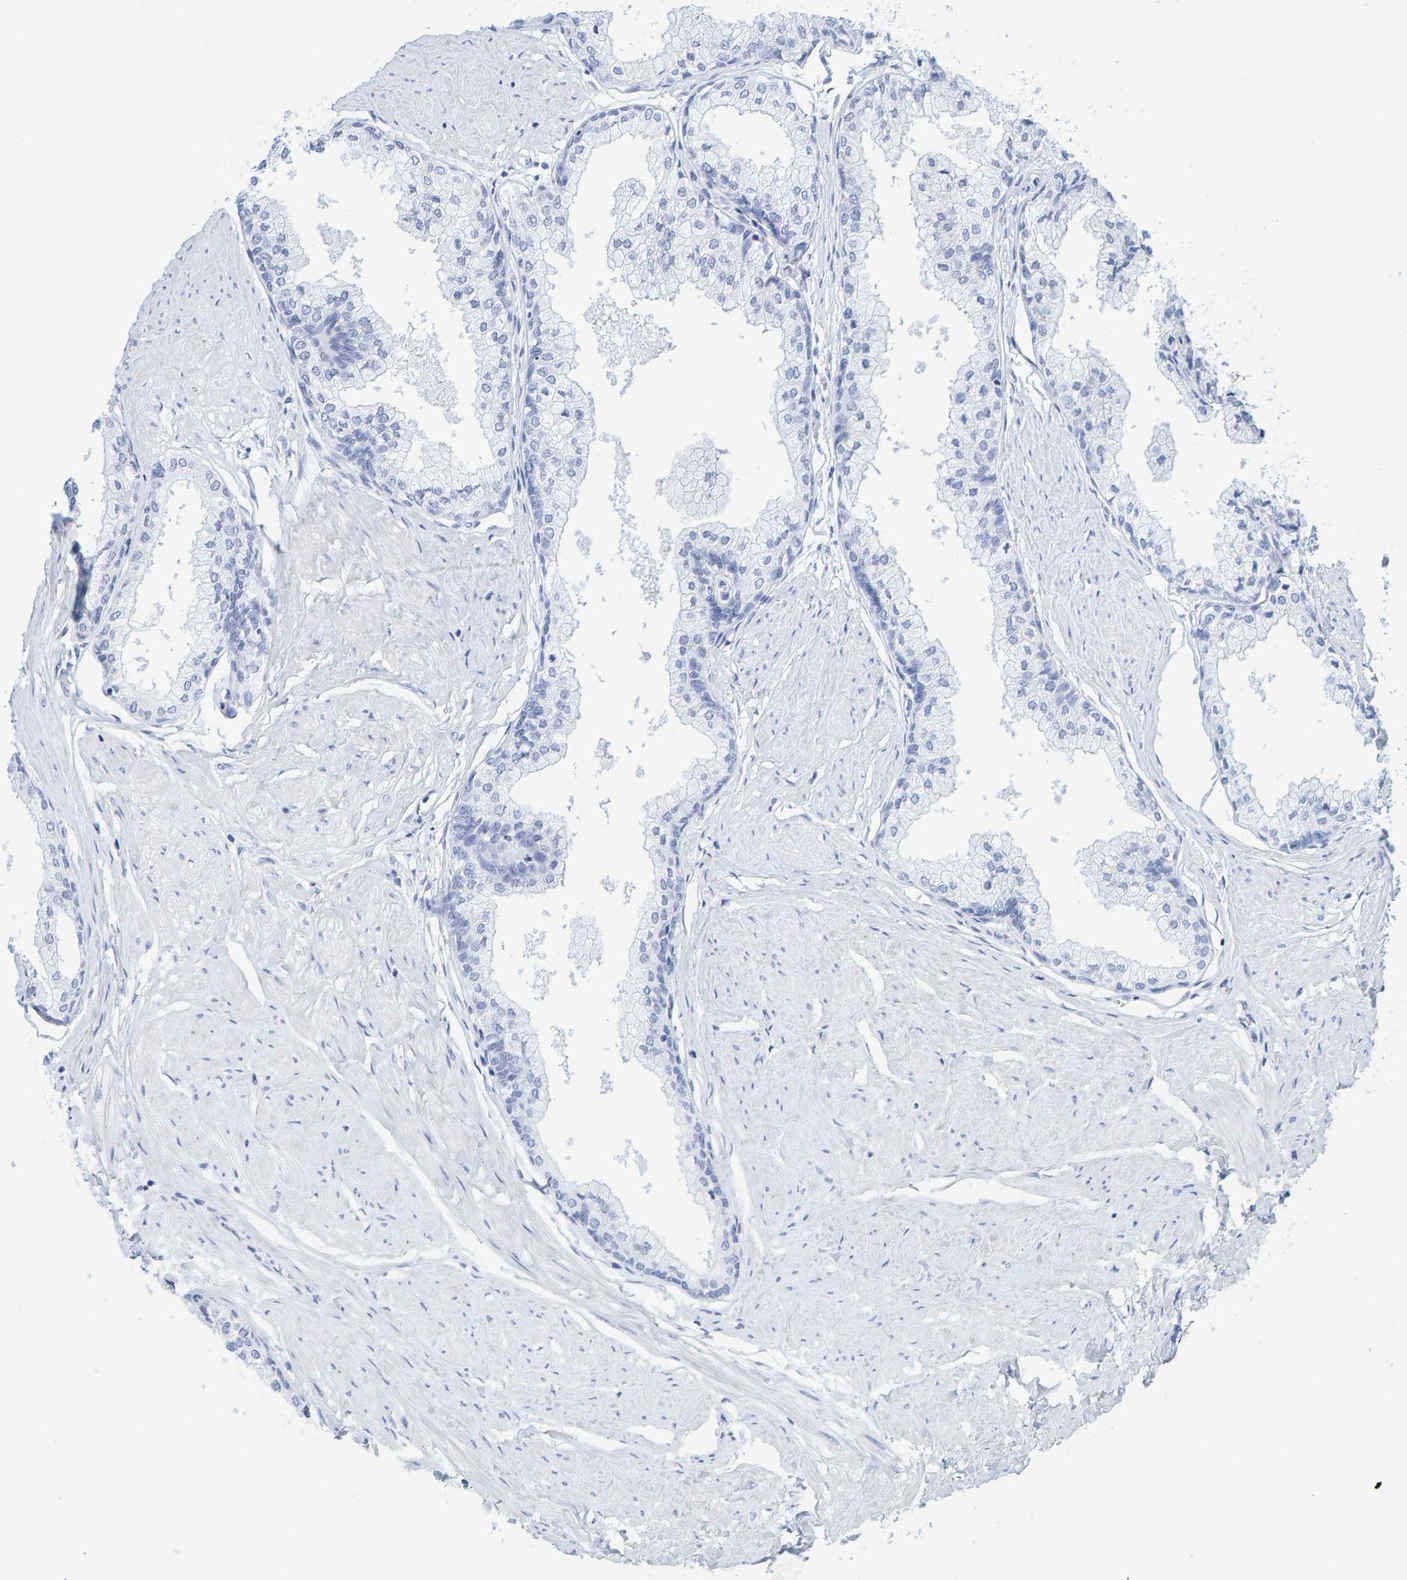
{"staining": {"intensity": "negative", "quantity": "none", "location": "none"}, "tissue": "seminal vesicle", "cell_type": "Glandular cells", "image_type": "normal", "snomed": [{"axis": "morphology", "description": "Normal tissue, NOS"}, {"axis": "topography", "description": "Prostate"}, {"axis": "topography", "description": "Seminal veicle"}], "caption": "The image shows no significant positivity in glandular cells of seminal vesicle.", "gene": "SFTPC", "patient": {"sex": "male", "age": 60}}